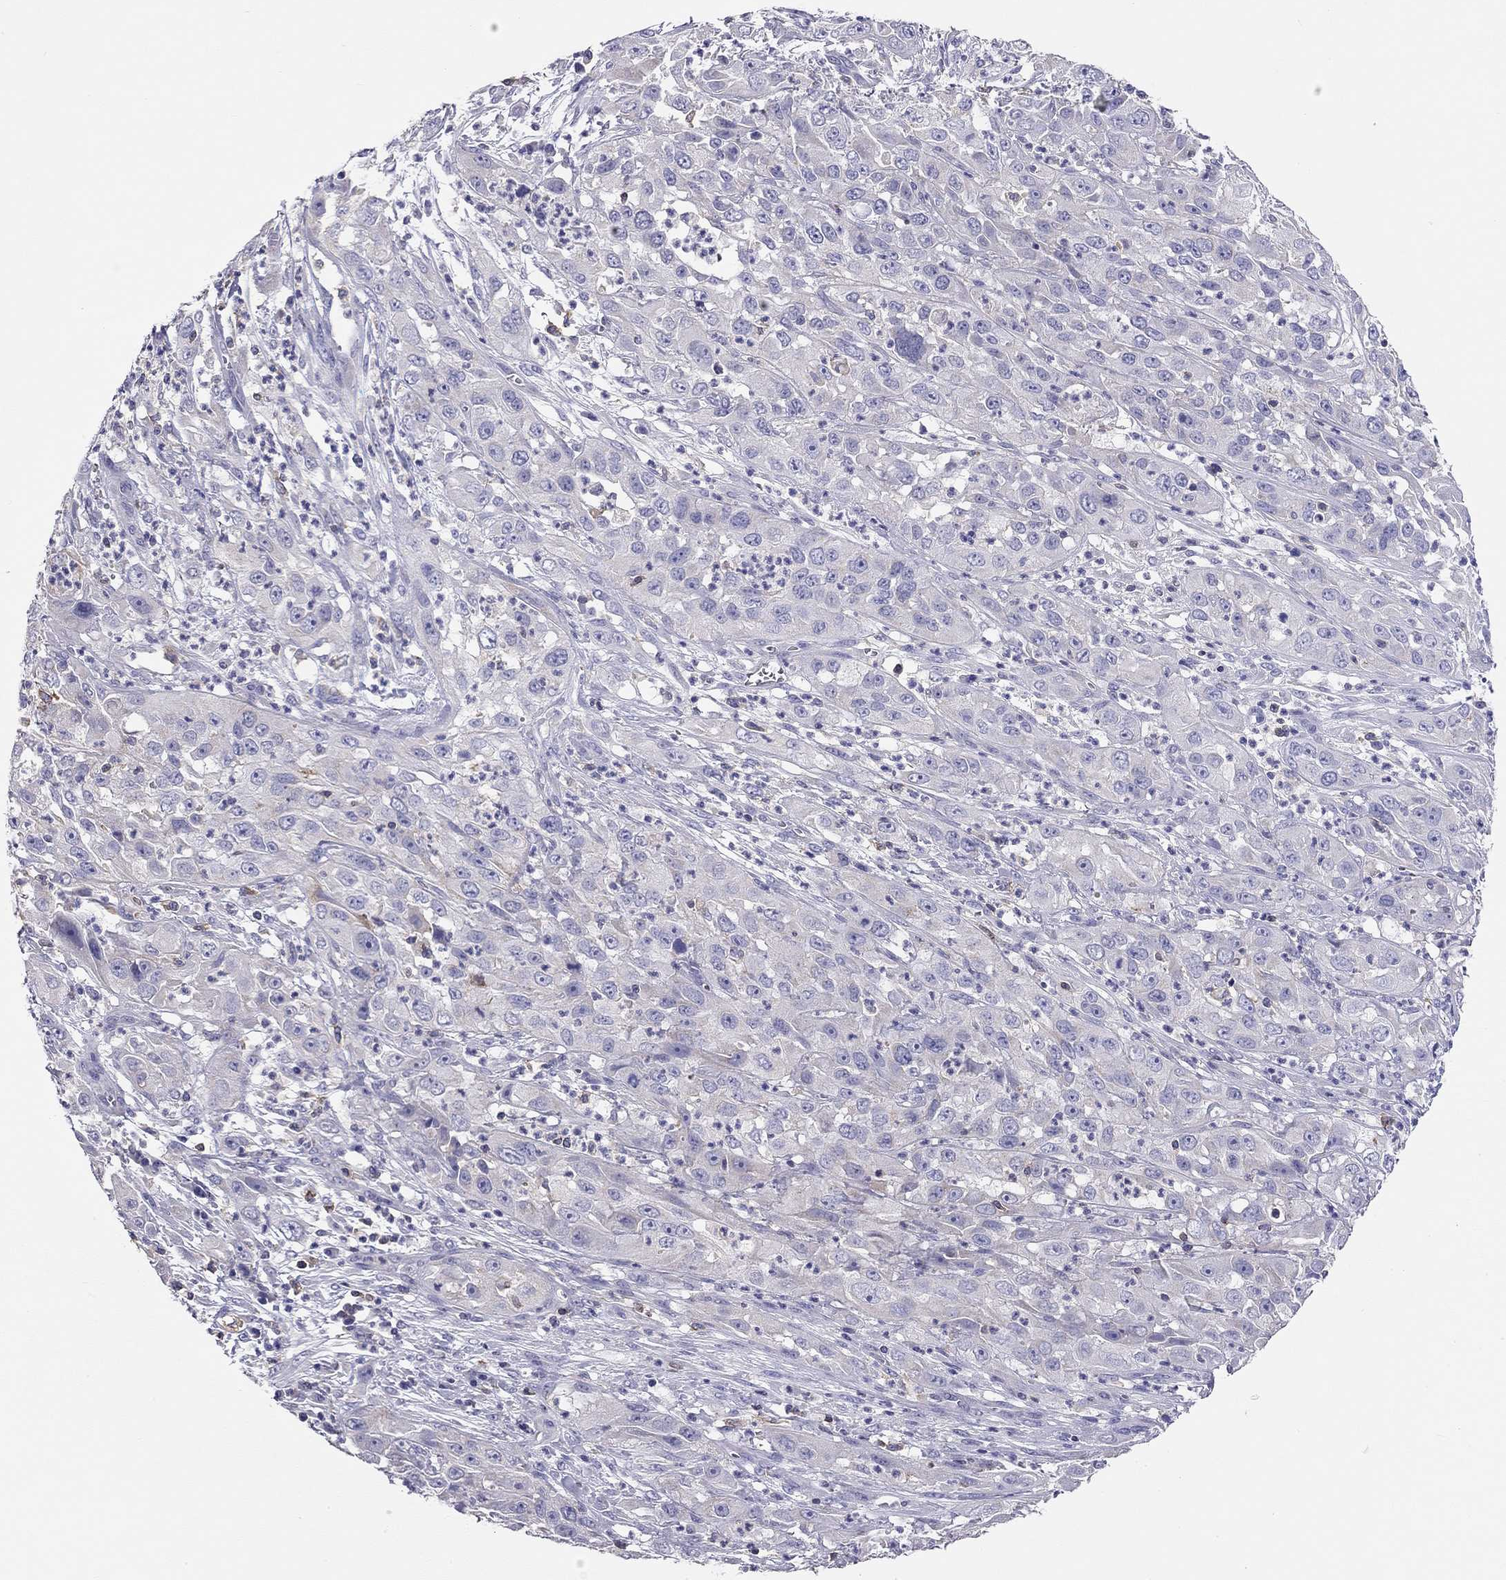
{"staining": {"intensity": "negative", "quantity": "none", "location": "none"}, "tissue": "cervical cancer", "cell_type": "Tumor cells", "image_type": "cancer", "snomed": [{"axis": "morphology", "description": "Squamous cell carcinoma, NOS"}, {"axis": "topography", "description": "Cervix"}], "caption": "An IHC histopathology image of cervical cancer (squamous cell carcinoma) is shown. There is no staining in tumor cells of cervical cancer (squamous cell carcinoma).", "gene": "CITED1", "patient": {"sex": "female", "age": 32}}